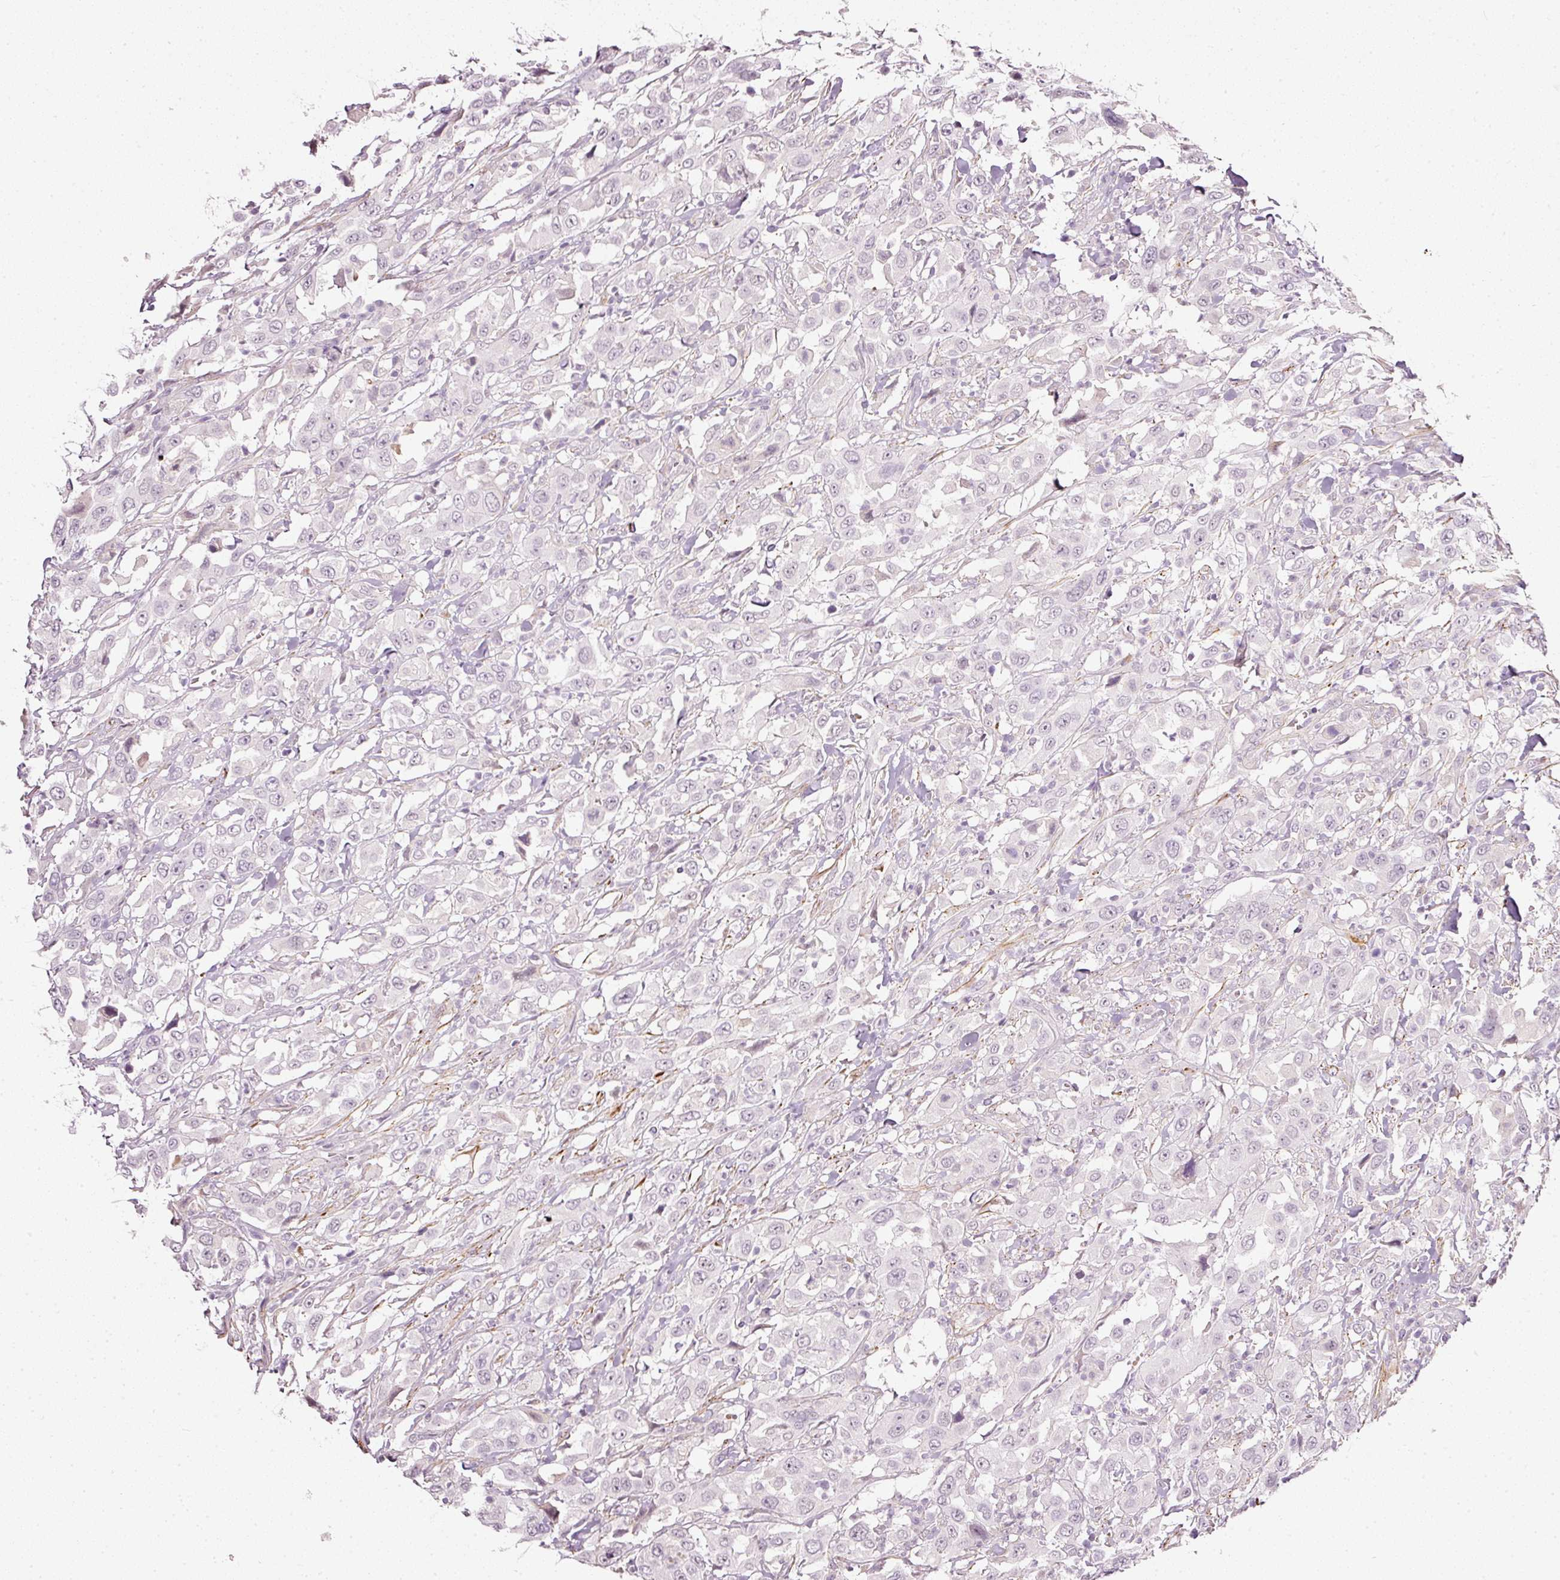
{"staining": {"intensity": "negative", "quantity": "none", "location": "none"}, "tissue": "urothelial cancer", "cell_type": "Tumor cells", "image_type": "cancer", "snomed": [{"axis": "morphology", "description": "Urothelial carcinoma, High grade"}, {"axis": "topography", "description": "Urinary bladder"}], "caption": "This histopathology image is of urothelial cancer stained with immunohistochemistry (IHC) to label a protein in brown with the nuclei are counter-stained blue. There is no staining in tumor cells.", "gene": "TOGARAM1", "patient": {"sex": "male", "age": 61}}